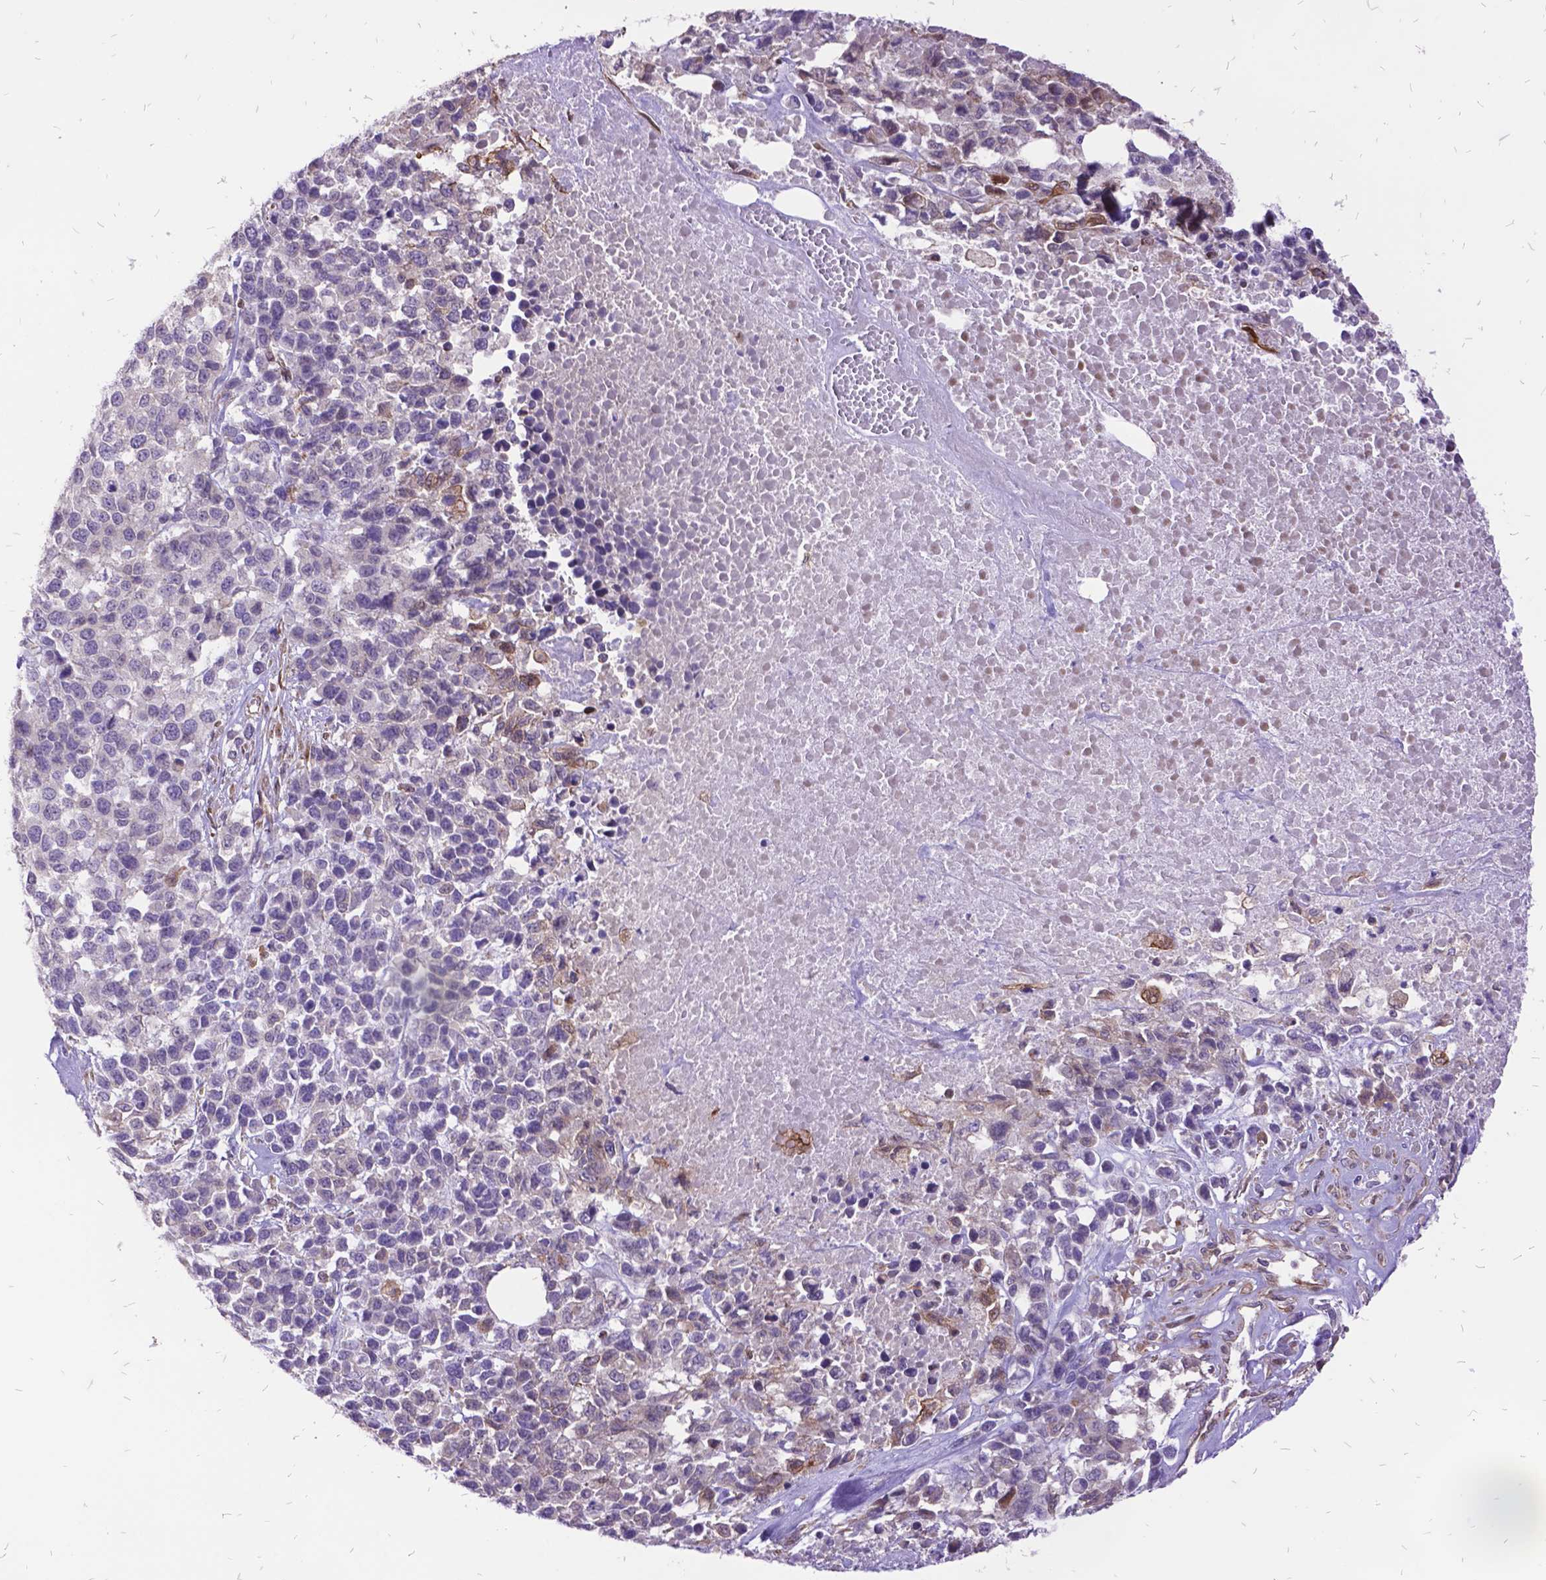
{"staining": {"intensity": "negative", "quantity": "none", "location": "none"}, "tissue": "melanoma", "cell_type": "Tumor cells", "image_type": "cancer", "snomed": [{"axis": "morphology", "description": "Malignant melanoma, Metastatic site"}, {"axis": "topography", "description": "Skin"}], "caption": "This photomicrograph is of melanoma stained with immunohistochemistry (IHC) to label a protein in brown with the nuclei are counter-stained blue. There is no expression in tumor cells.", "gene": "GRB7", "patient": {"sex": "male", "age": 84}}